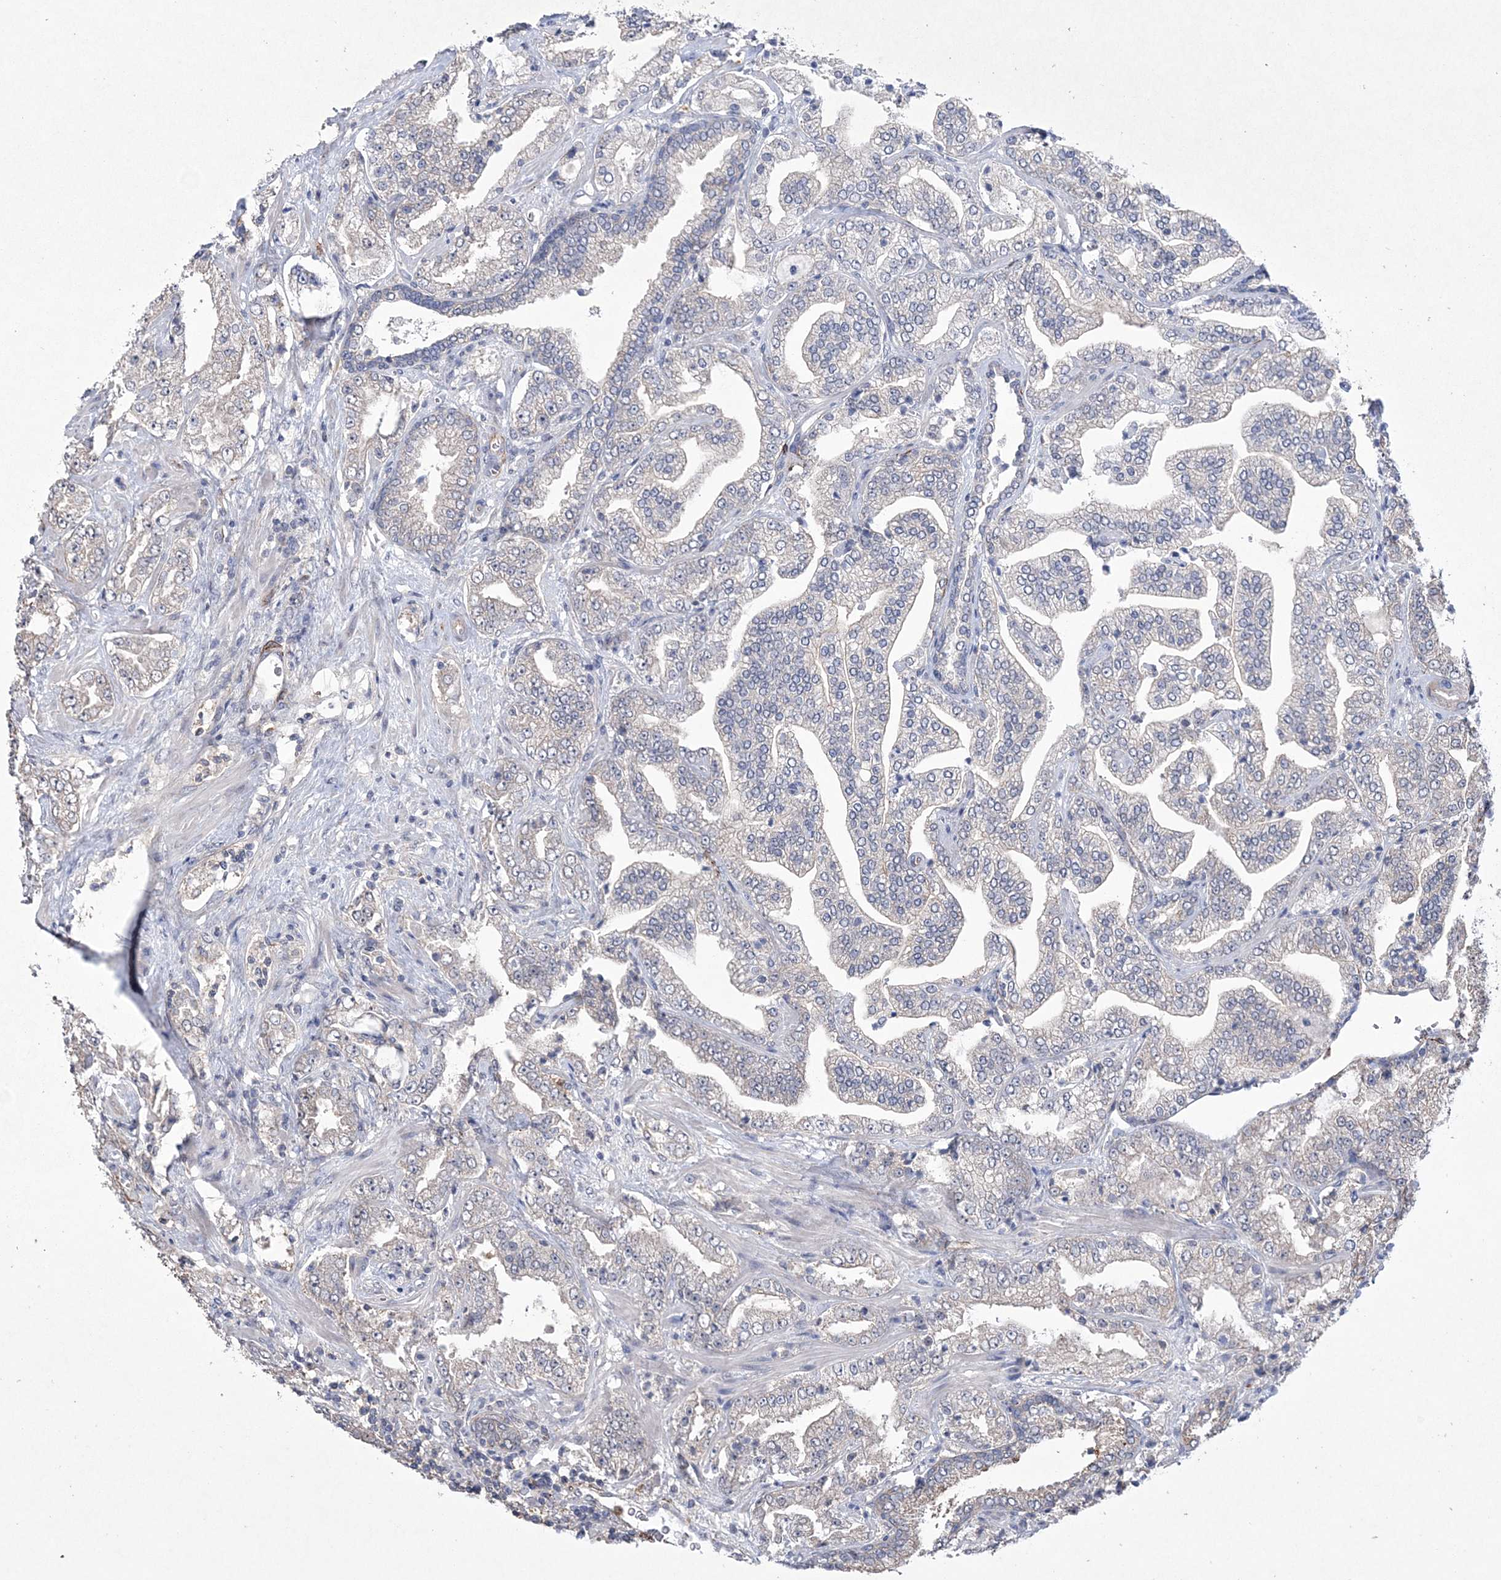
{"staining": {"intensity": "negative", "quantity": "none", "location": "none"}, "tissue": "prostate cancer", "cell_type": "Tumor cells", "image_type": "cancer", "snomed": [{"axis": "morphology", "description": "Adenocarcinoma, High grade"}, {"axis": "topography", "description": "Prostate"}], "caption": "DAB (3,3'-diaminobenzidine) immunohistochemical staining of prostate cancer (high-grade adenocarcinoma) demonstrates no significant positivity in tumor cells. Brightfield microscopy of immunohistochemistry stained with DAB (3,3'-diaminobenzidine) (brown) and hematoxylin (blue), captured at high magnification.", "gene": "DPCD", "patient": {"sex": "male", "age": 64}}